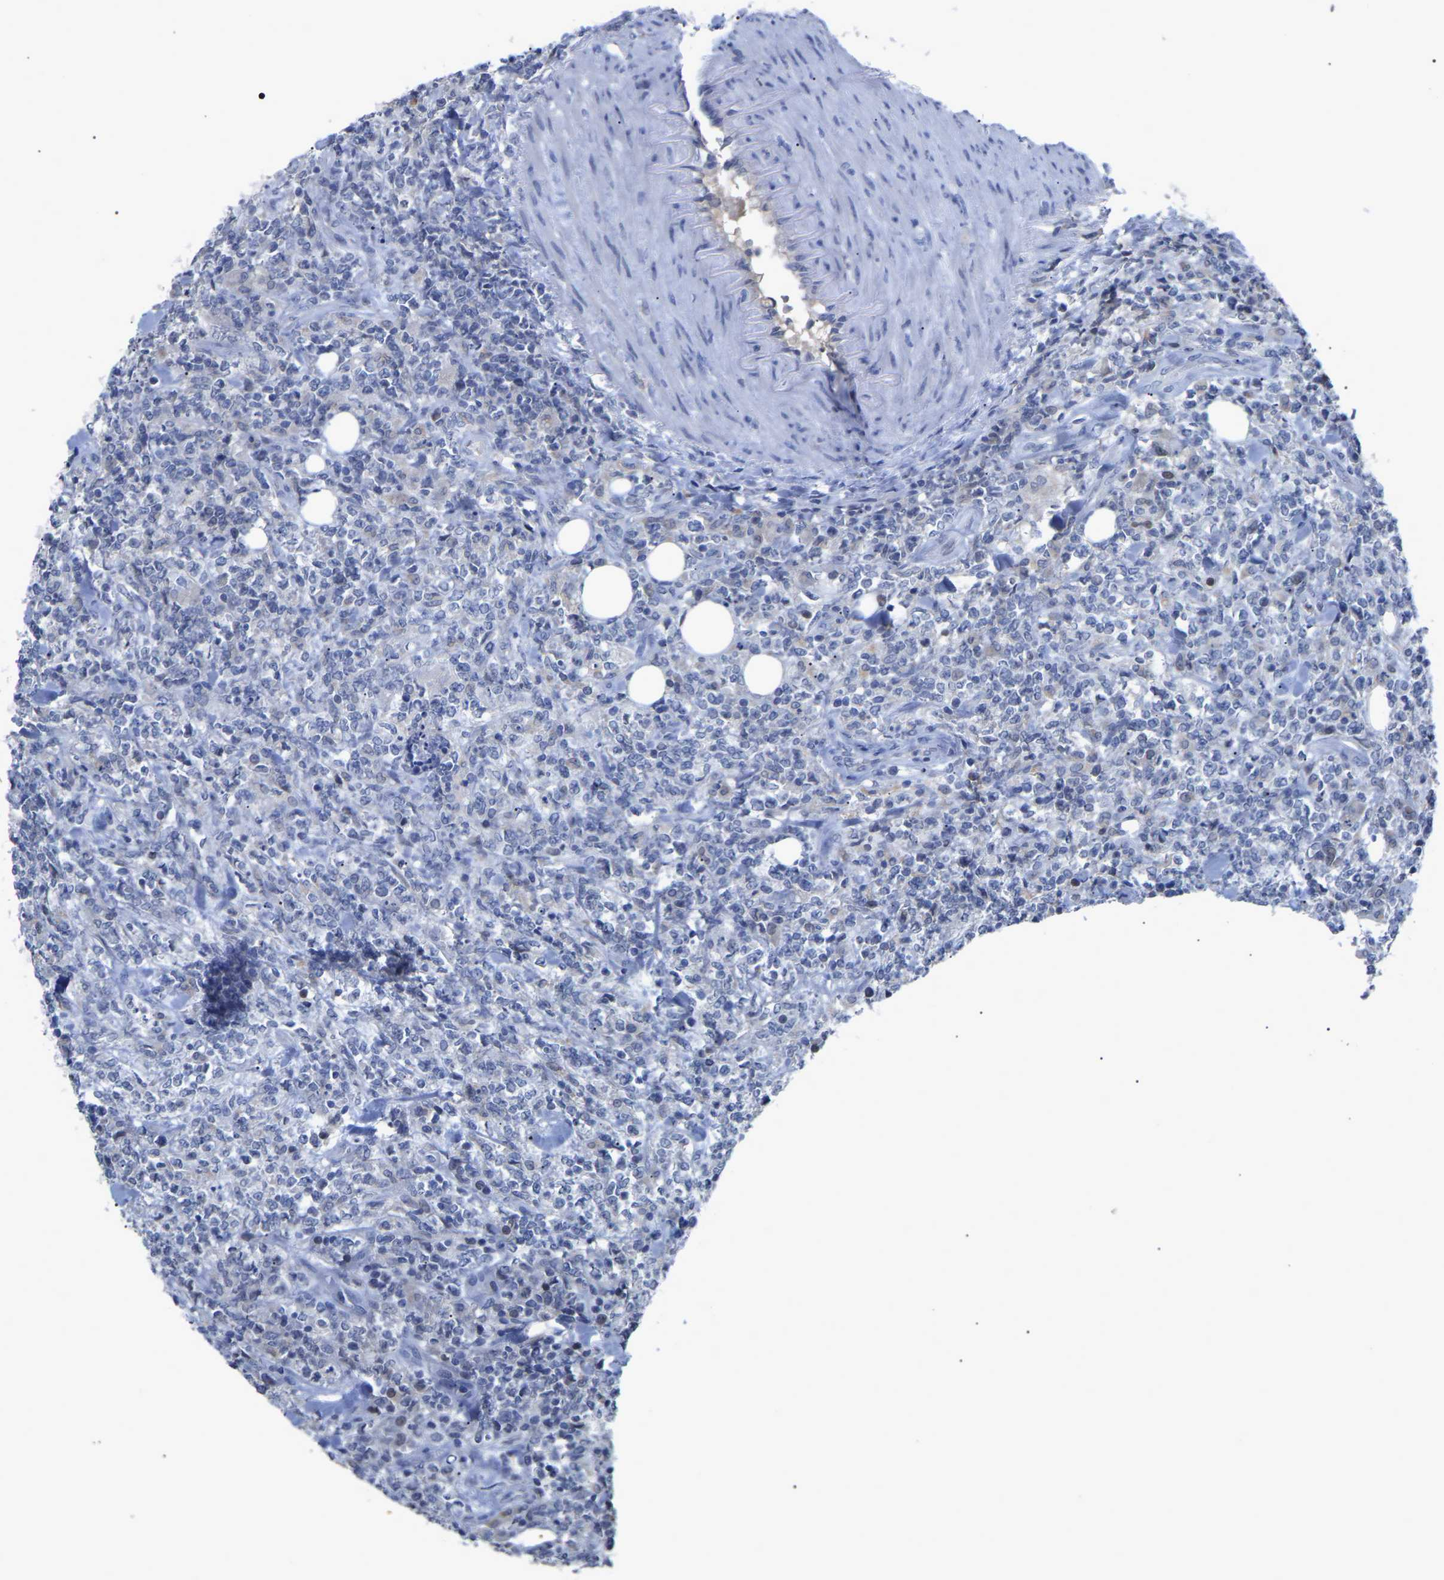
{"staining": {"intensity": "negative", "quantity": "none", "location": "none"}, "tissue": "lymphoma", "cell_type": "Tumor cells", "image_type": "cancer", "snomed": [{"axis": "morphology", "description": "Malignant lymphoma, non-Hodgkin's type, High grade"}, {"axis": "topography", "description": "Soft tissue"}], "caption": "A high-resolution histopathology image shows immunohistochemistry staining of high-grade malignant lymphoma, non-Hodgkin's type, which displays no significant expression in tumor cells.", "gene": "SMPD2", "patient": {"sex": "male", "age": 18}}